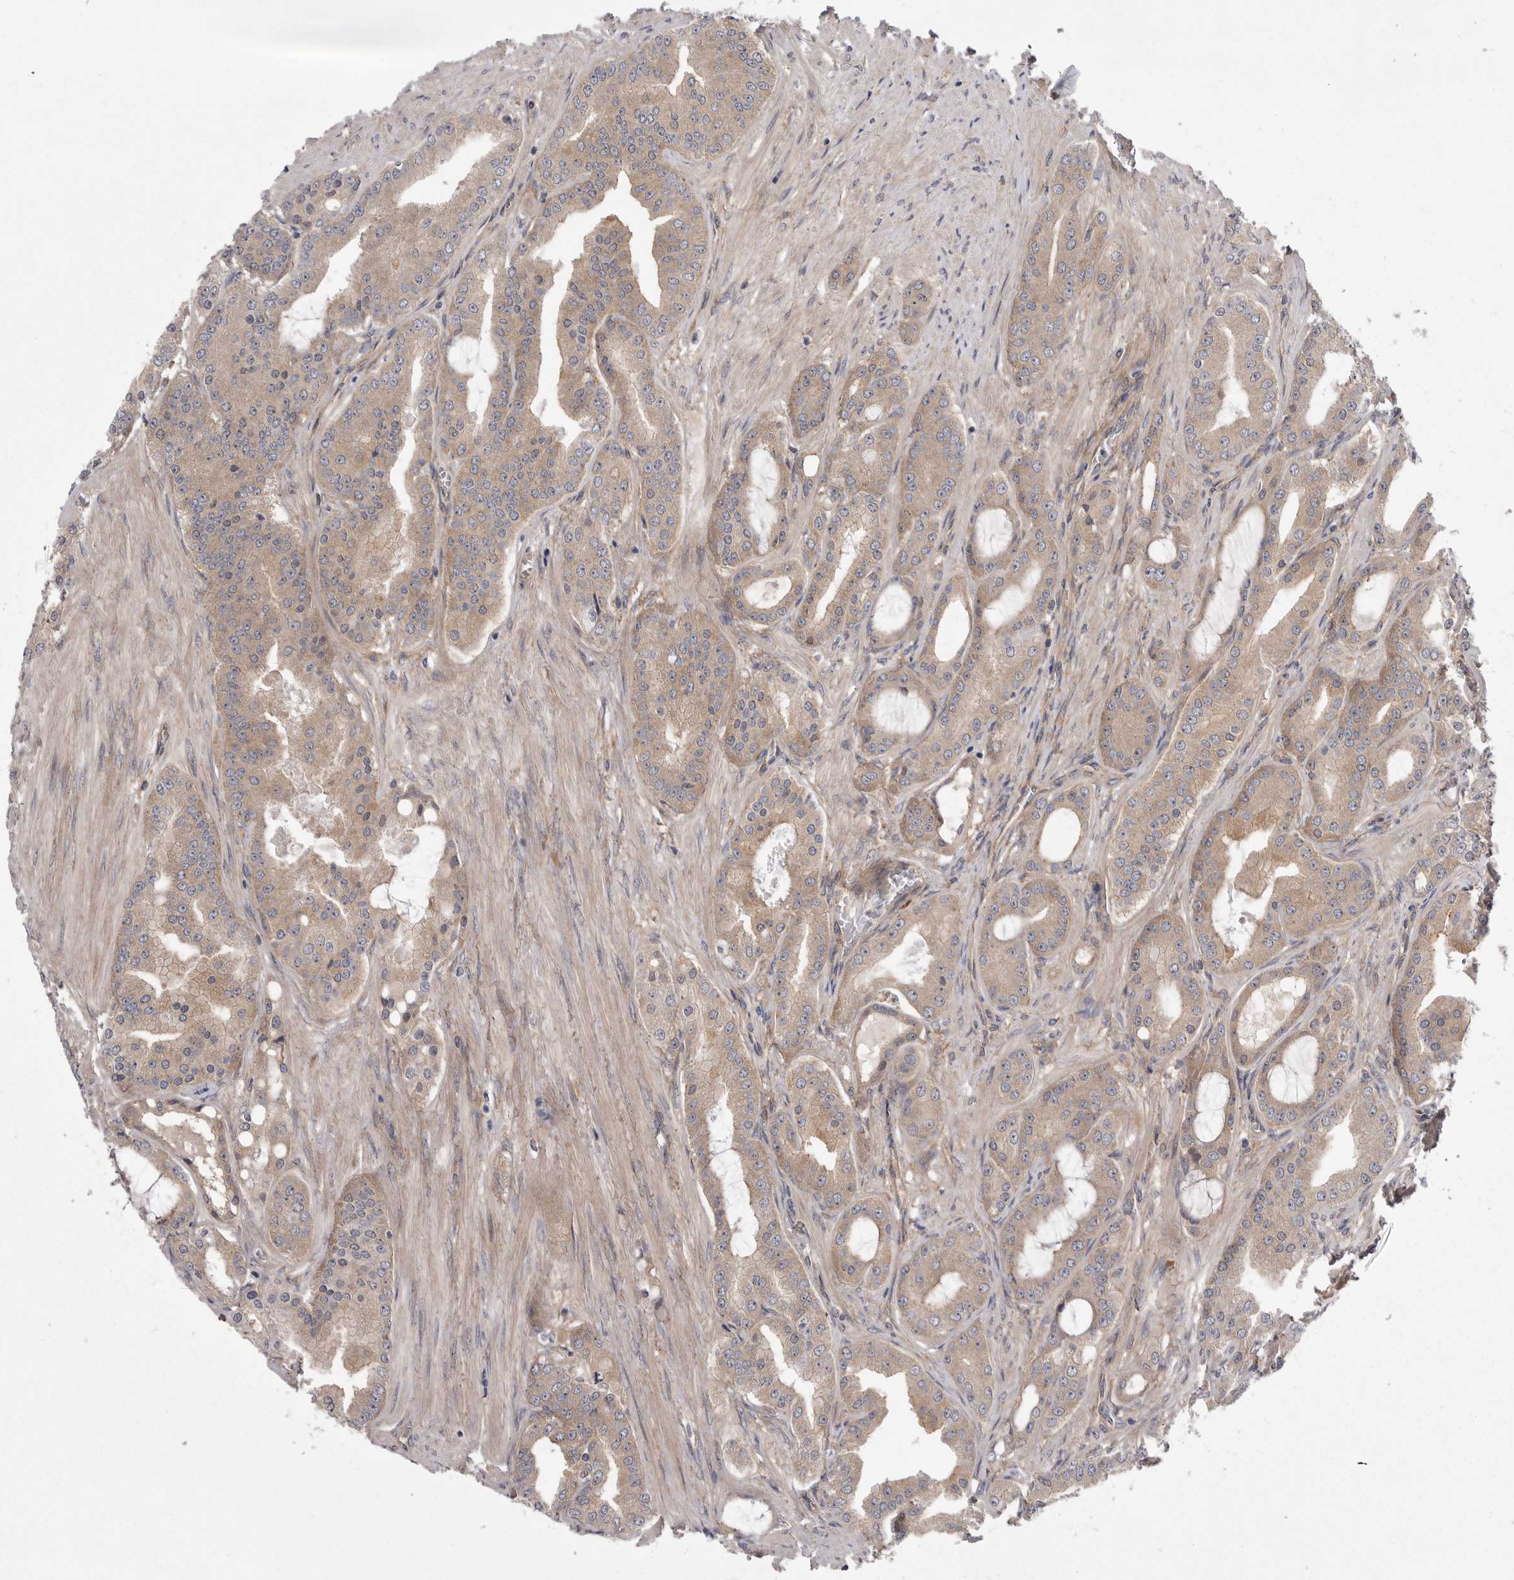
{"staining": {"intensity": "weak", "quantity": ">75%", "location": "cytoplasmic/membranous"}, "tissue": "prostate cancer", "cell_type": "Tumor cells", "image_type": "cancer", "snomed": [{"axis": "morphology", "description": "Adenocarcinoma, High grade"}, {"axis": "topography", "description": "Prostate"}], "caption": "Prostate adenocarcinoma (high-grade) was stained to show a protein in brown. There is low levels of weak cytoplasmic/membranous staining in approximately >75% of tumor cells.", "gene": "OSBPL9", "patient": {"sex": "male", "age": 60}}